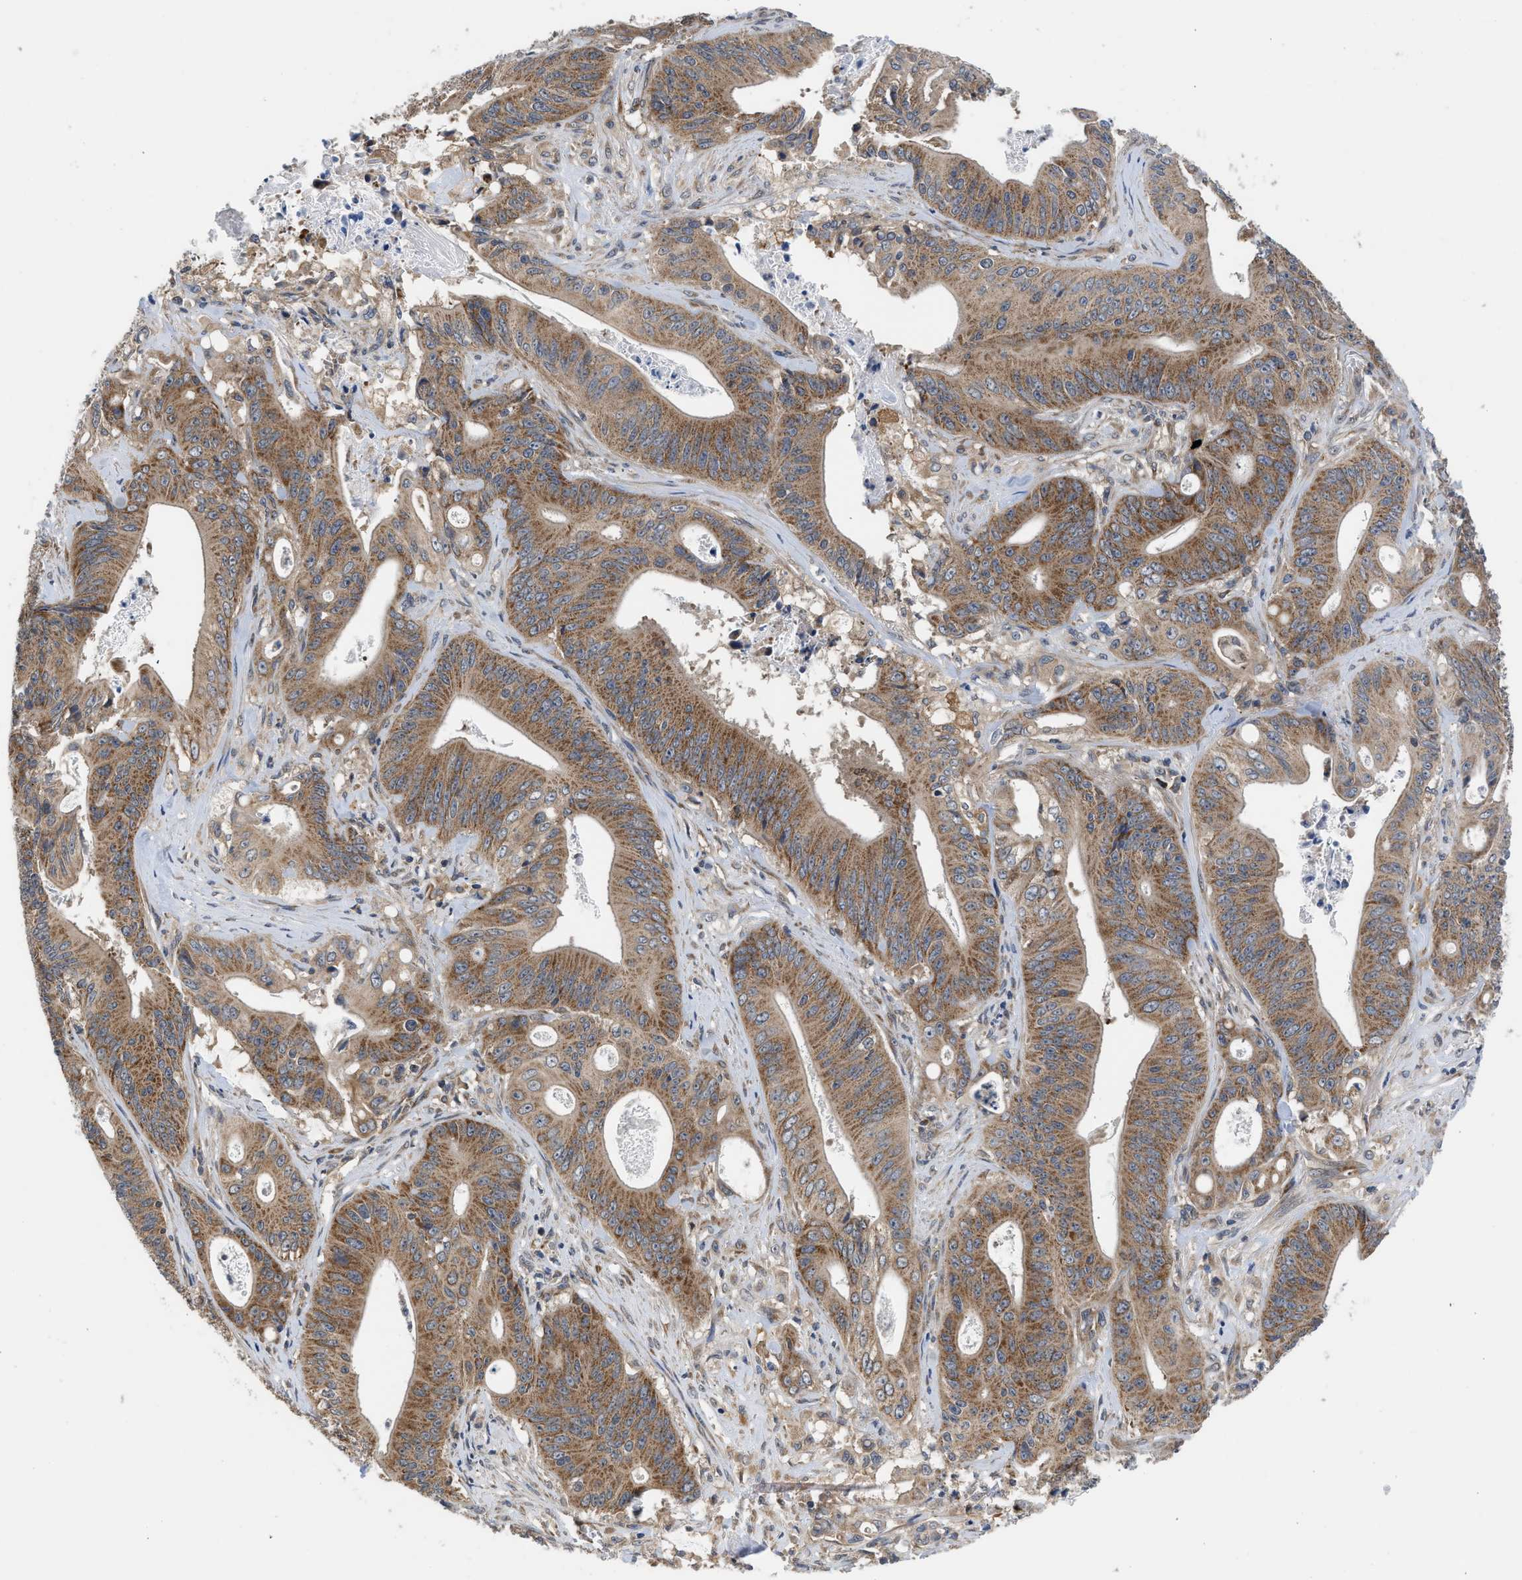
{"staining": {"intensity": "moderate", "quantity": ">75%", "location": "cytoplasmic/membranous"}, "tissue": "pancreatic cancer", "cell_type": "Tumor cells", "image_type": "cancer", "snomed": [{"axis": "morphology", "description": "Normal tissue, NOS"}, {"axis": "topography", "description": "Lymph node"}], "caption": "Brown immunohistochemical staining in human pancreatic cancer exhibits moderate cytoplasmic/membranous positivity in approximately >75% of tumor cells.", "gene": "POLG2", "patient": {"sex": "male", "age": 62}}